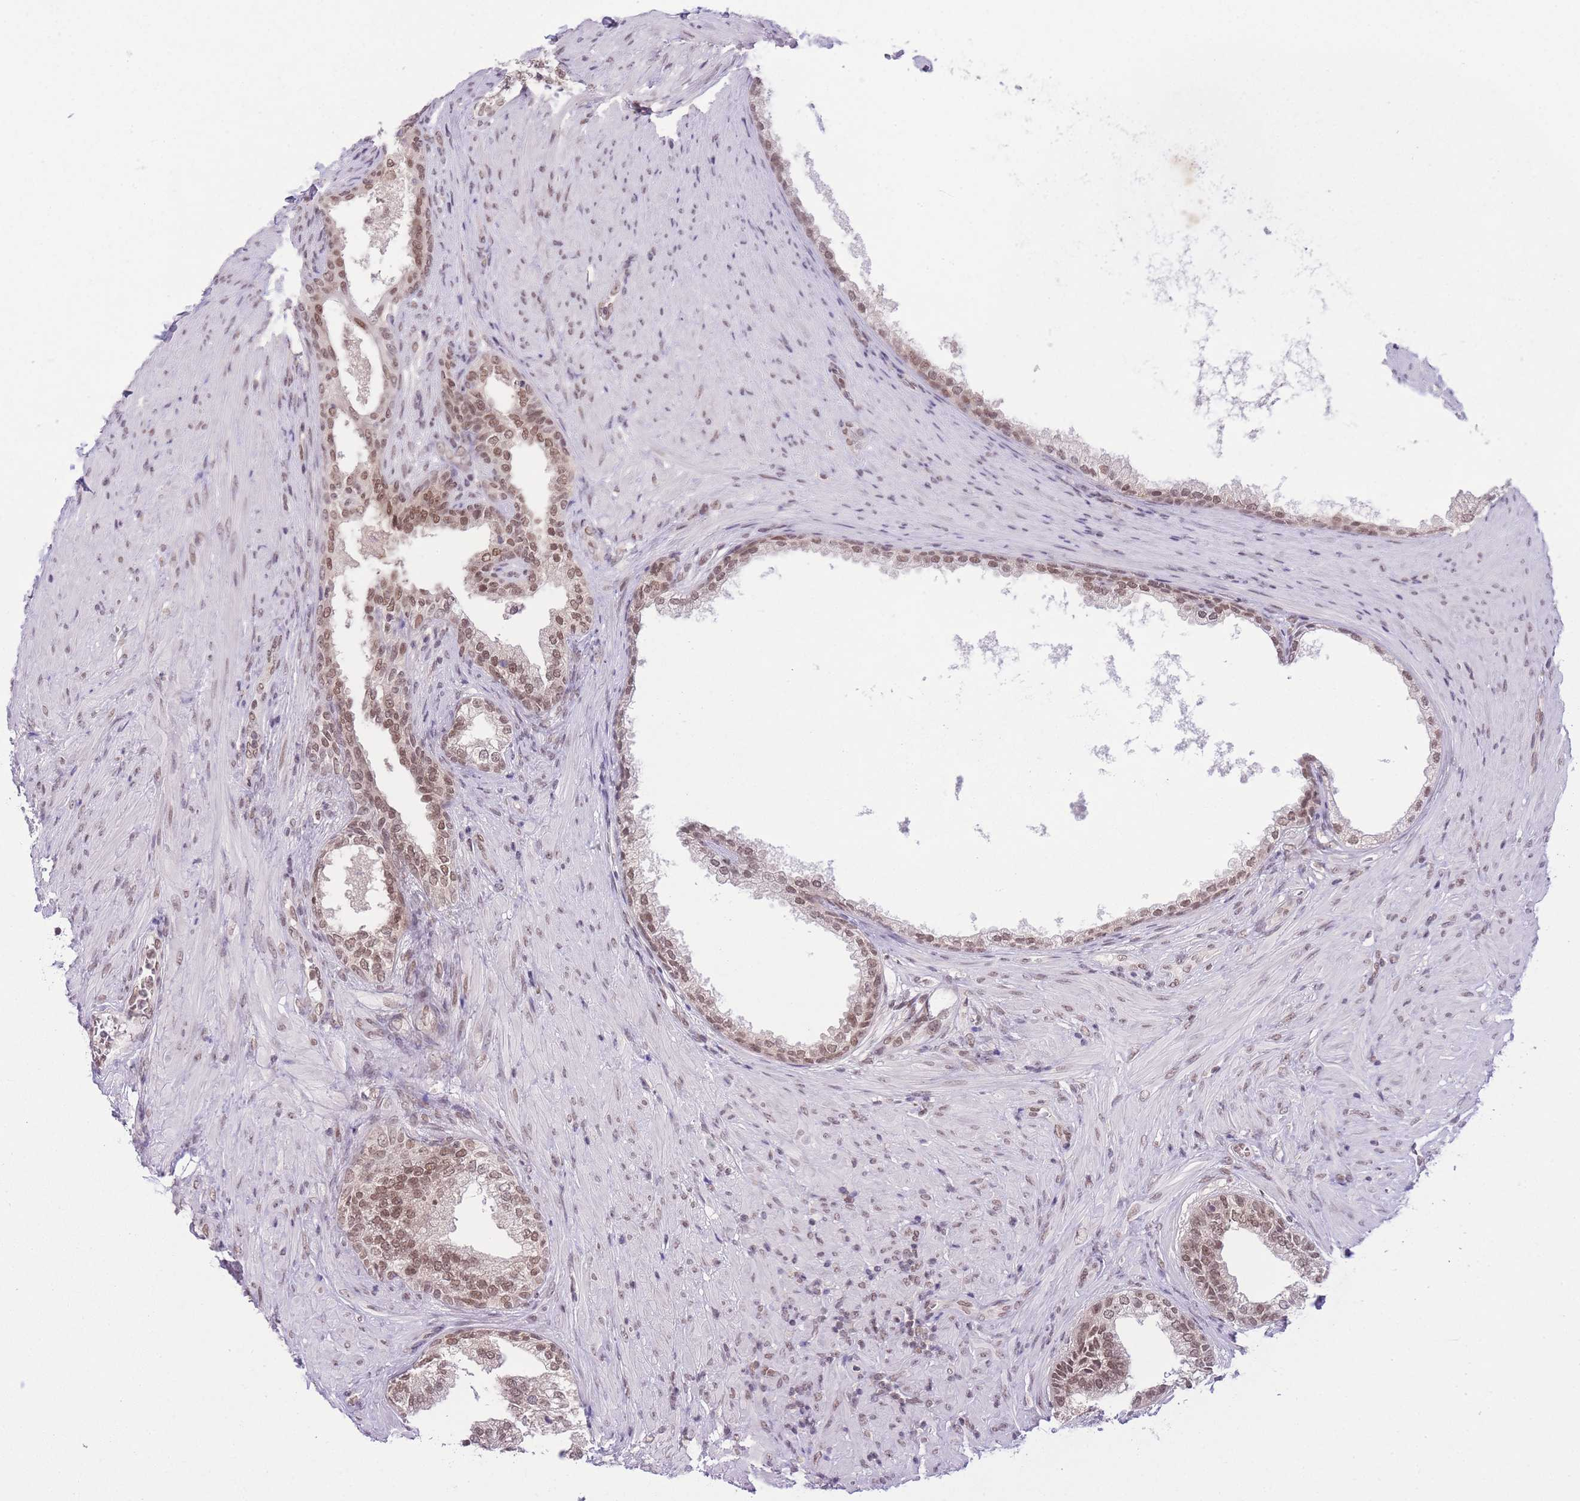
{"staining": {"intensity": "moderate", "quantity": "25%-75%", "location": "nuclear"}, "tissue": "prostate", "cell_type": "Glandular cells", "image_type": "normal", "snomed": [{"axis": "morphology", "description": "Normal tissue, NOS"}, {"axis": "topography", "description": "Prostate"}], "caption": "This micrograph shows immunohistochemistry (IHC) staining of unremarkable human prostate, with medium moderate nuclear expression in approximately 25%-75% of glandular cells.", "gene": "TMED3", "patient": {"sex": "male", "age": 76}}